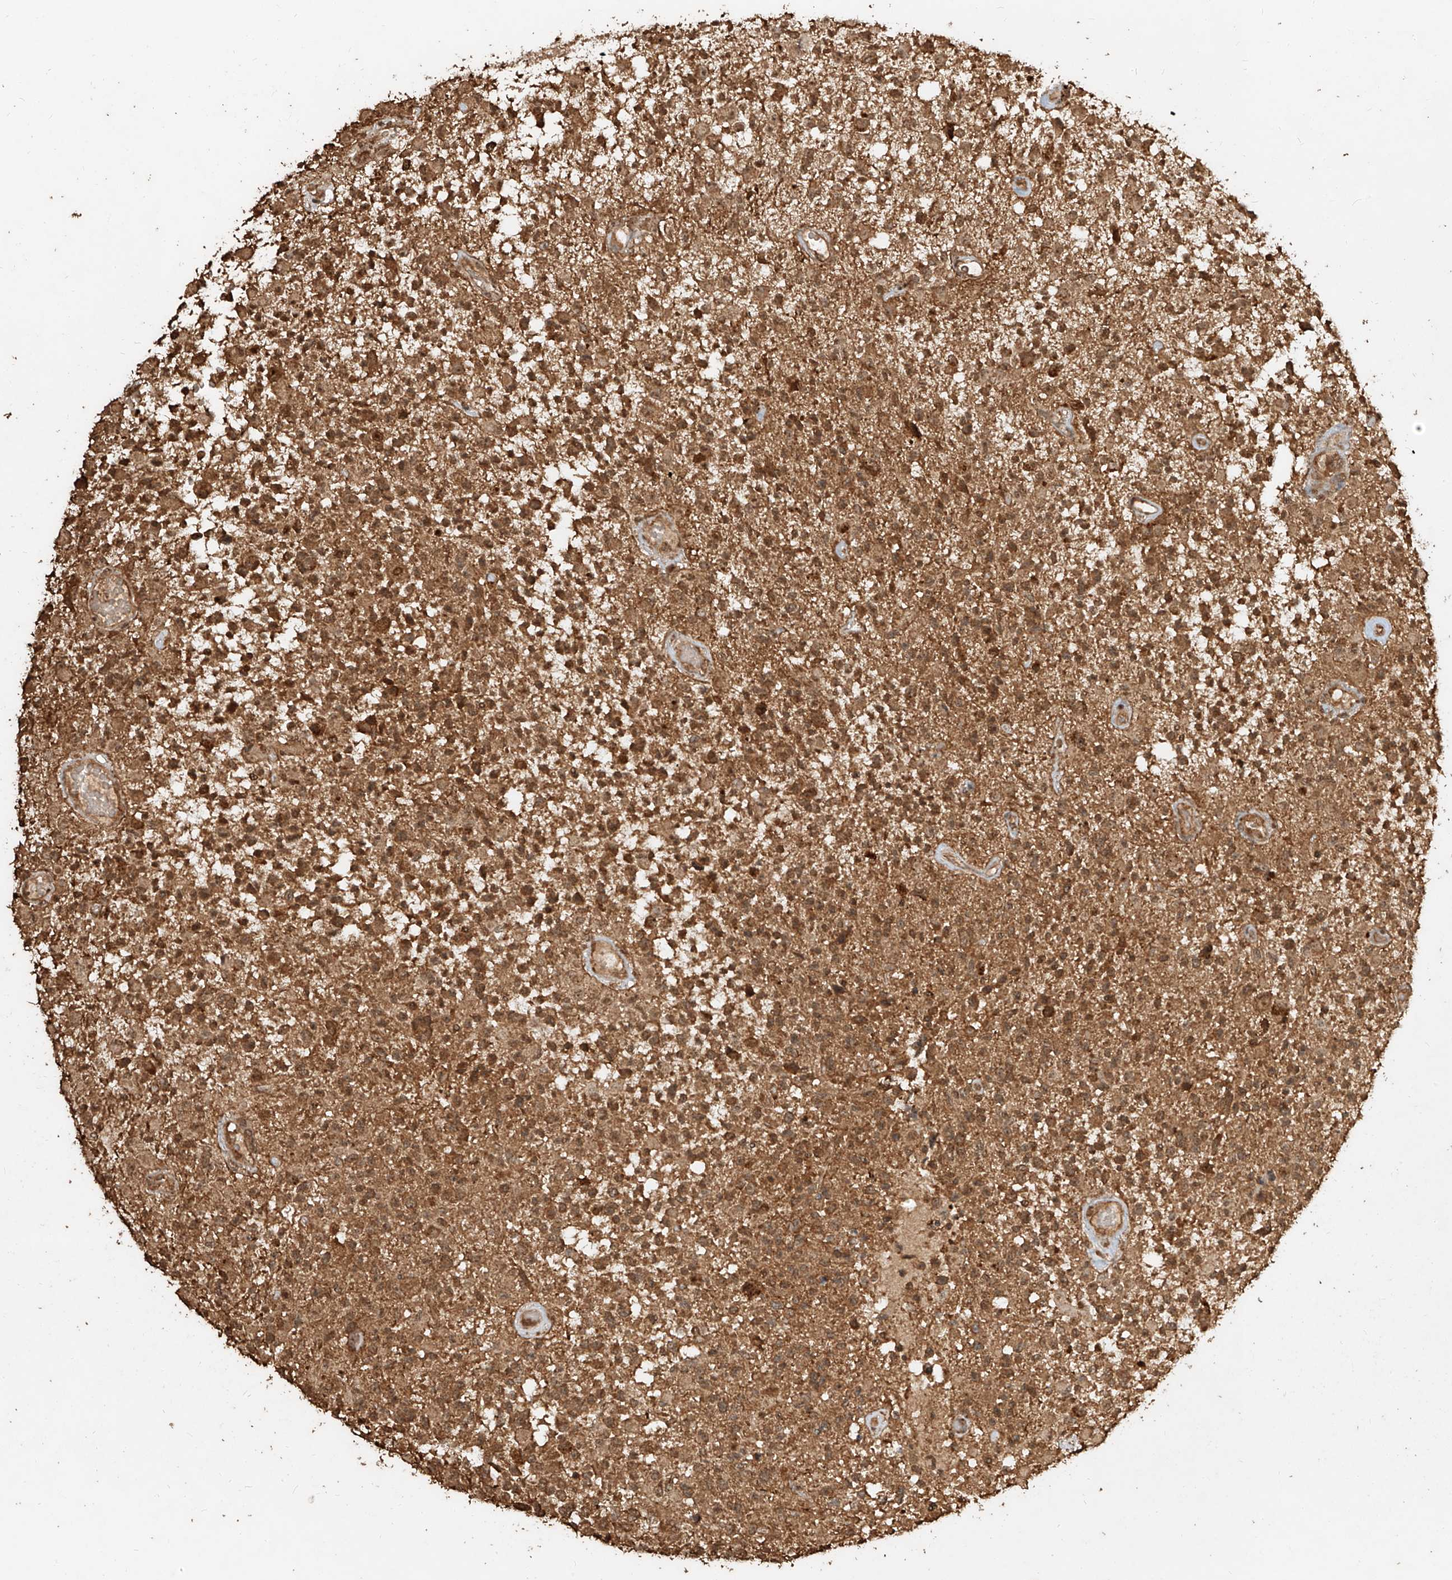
{"staining": {"intensity": "moderate", "quantity": ">75%", "location": "cytoplasmic/membranous,nuclear"}, "tissue": "glioma", "cell_type": "Tumor cells", "image_type": "cancer", "snomed": [{"axis": "morphology", "description": "Glioma, malignant, High grade"}, {"axis": "morphology", "description": "Glioblastoma, NOS"}, {"axis": "topography", "description": "Brain"}], "caption": "The micrograph reveals immunohistochemical staining of glioma. There is moderate cytoplasmic/membranous and nuclear positivity is present in approximately >75% of tumor cells. (DAB IHC with brightfield microscopy, high magnification).", "gene": "ZNF660", "patient": {"sex": "male", "age": 60}}